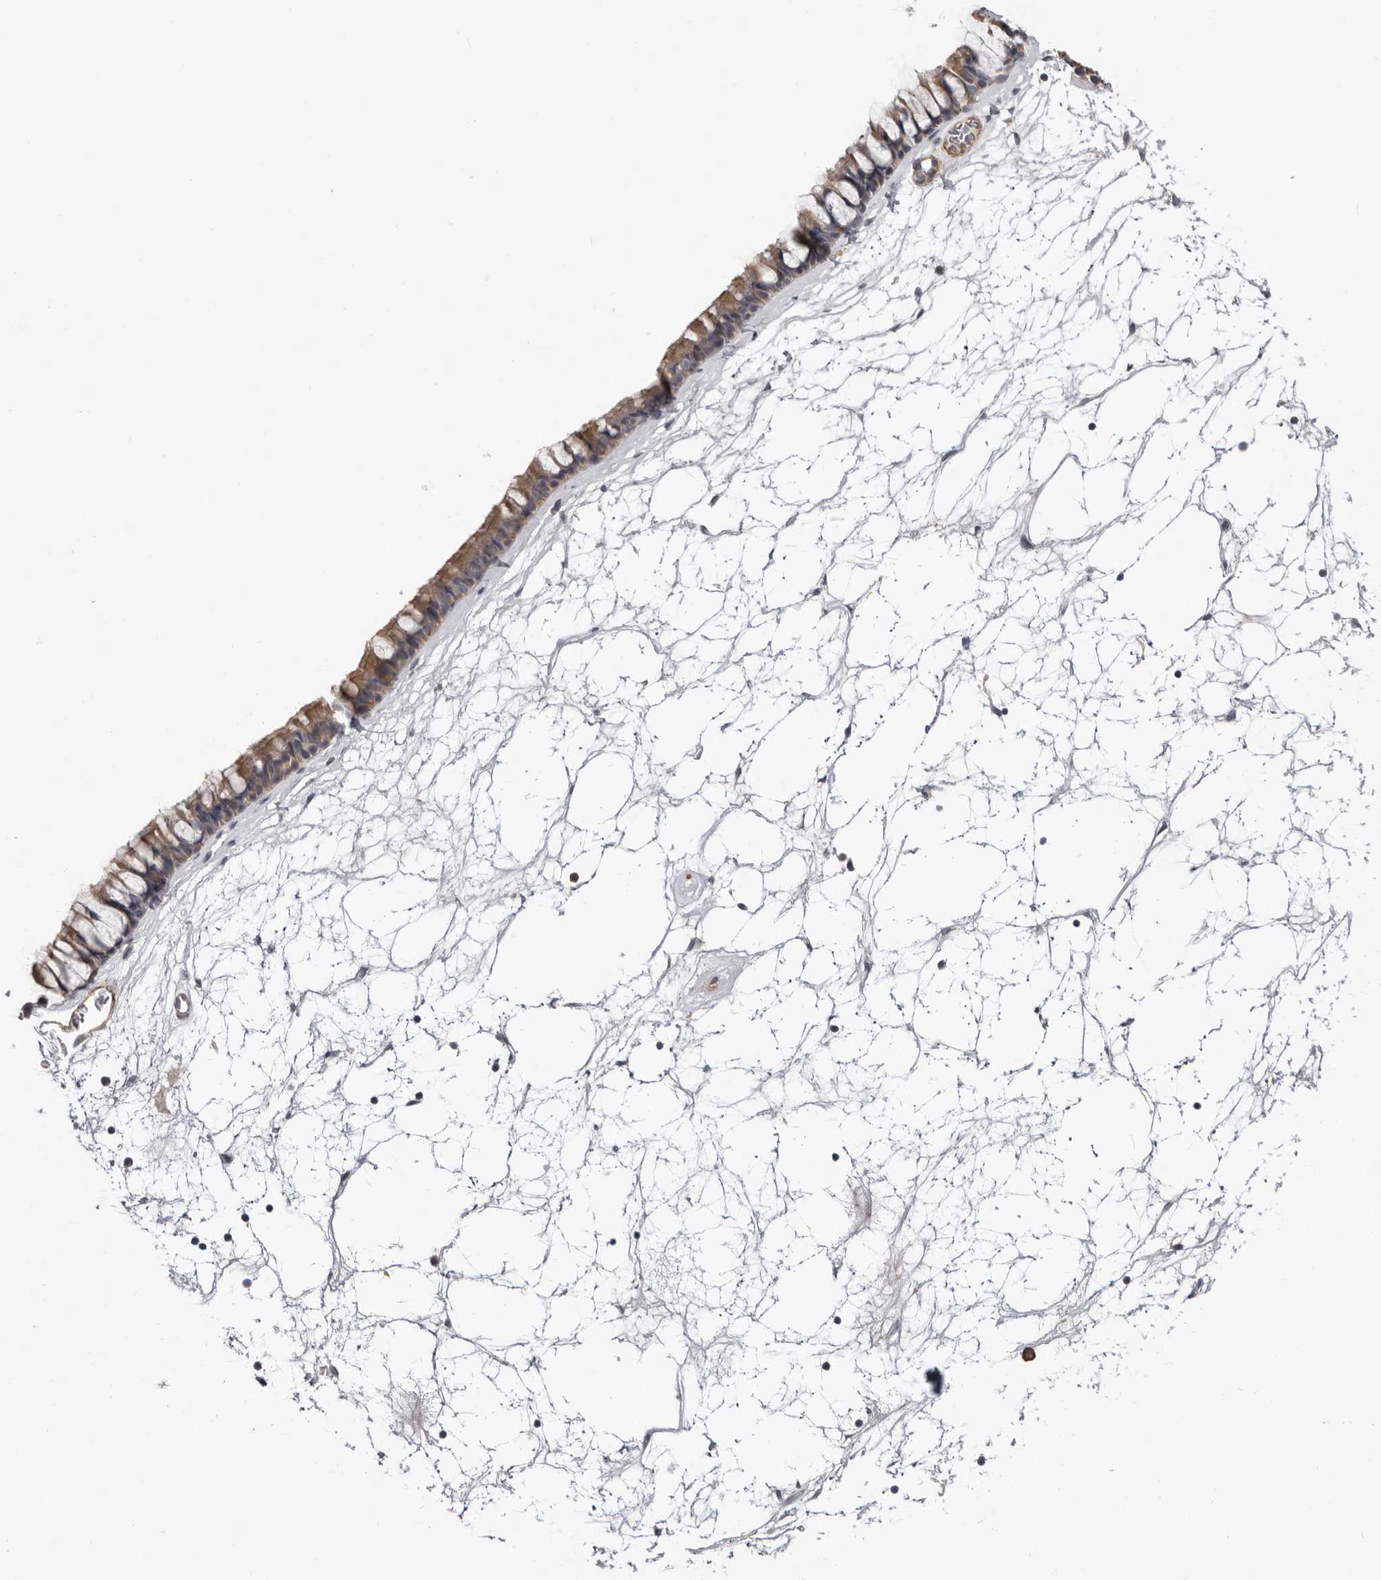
{"staining": {"intensity": "moderate", "quantity": ">75%", "location": "cytoplasmic/membranous"}, "tissue": "nasopharynx", "cell_type": "Respiratory epithelial cells", "image_type": "normal", "snomed": [{"axis": "morphology", "description": "Normal tissue, NOS"}, {"axis": "topography", "description": "Nasopharynx"}], "caption": "A medium amount of moderate cytoplasmic/membranous expression is seen in about >75% of respiratory epithelial cells in unremarkable nasopharynx. (Stains: DAB (3,3'-diaminobenzidine) in brown, nuclei in blue, Microscopy: brightfield microscopy at high magnification).", "gene": "CDCA8", "patient": {"sex": "male", "age": 64}}